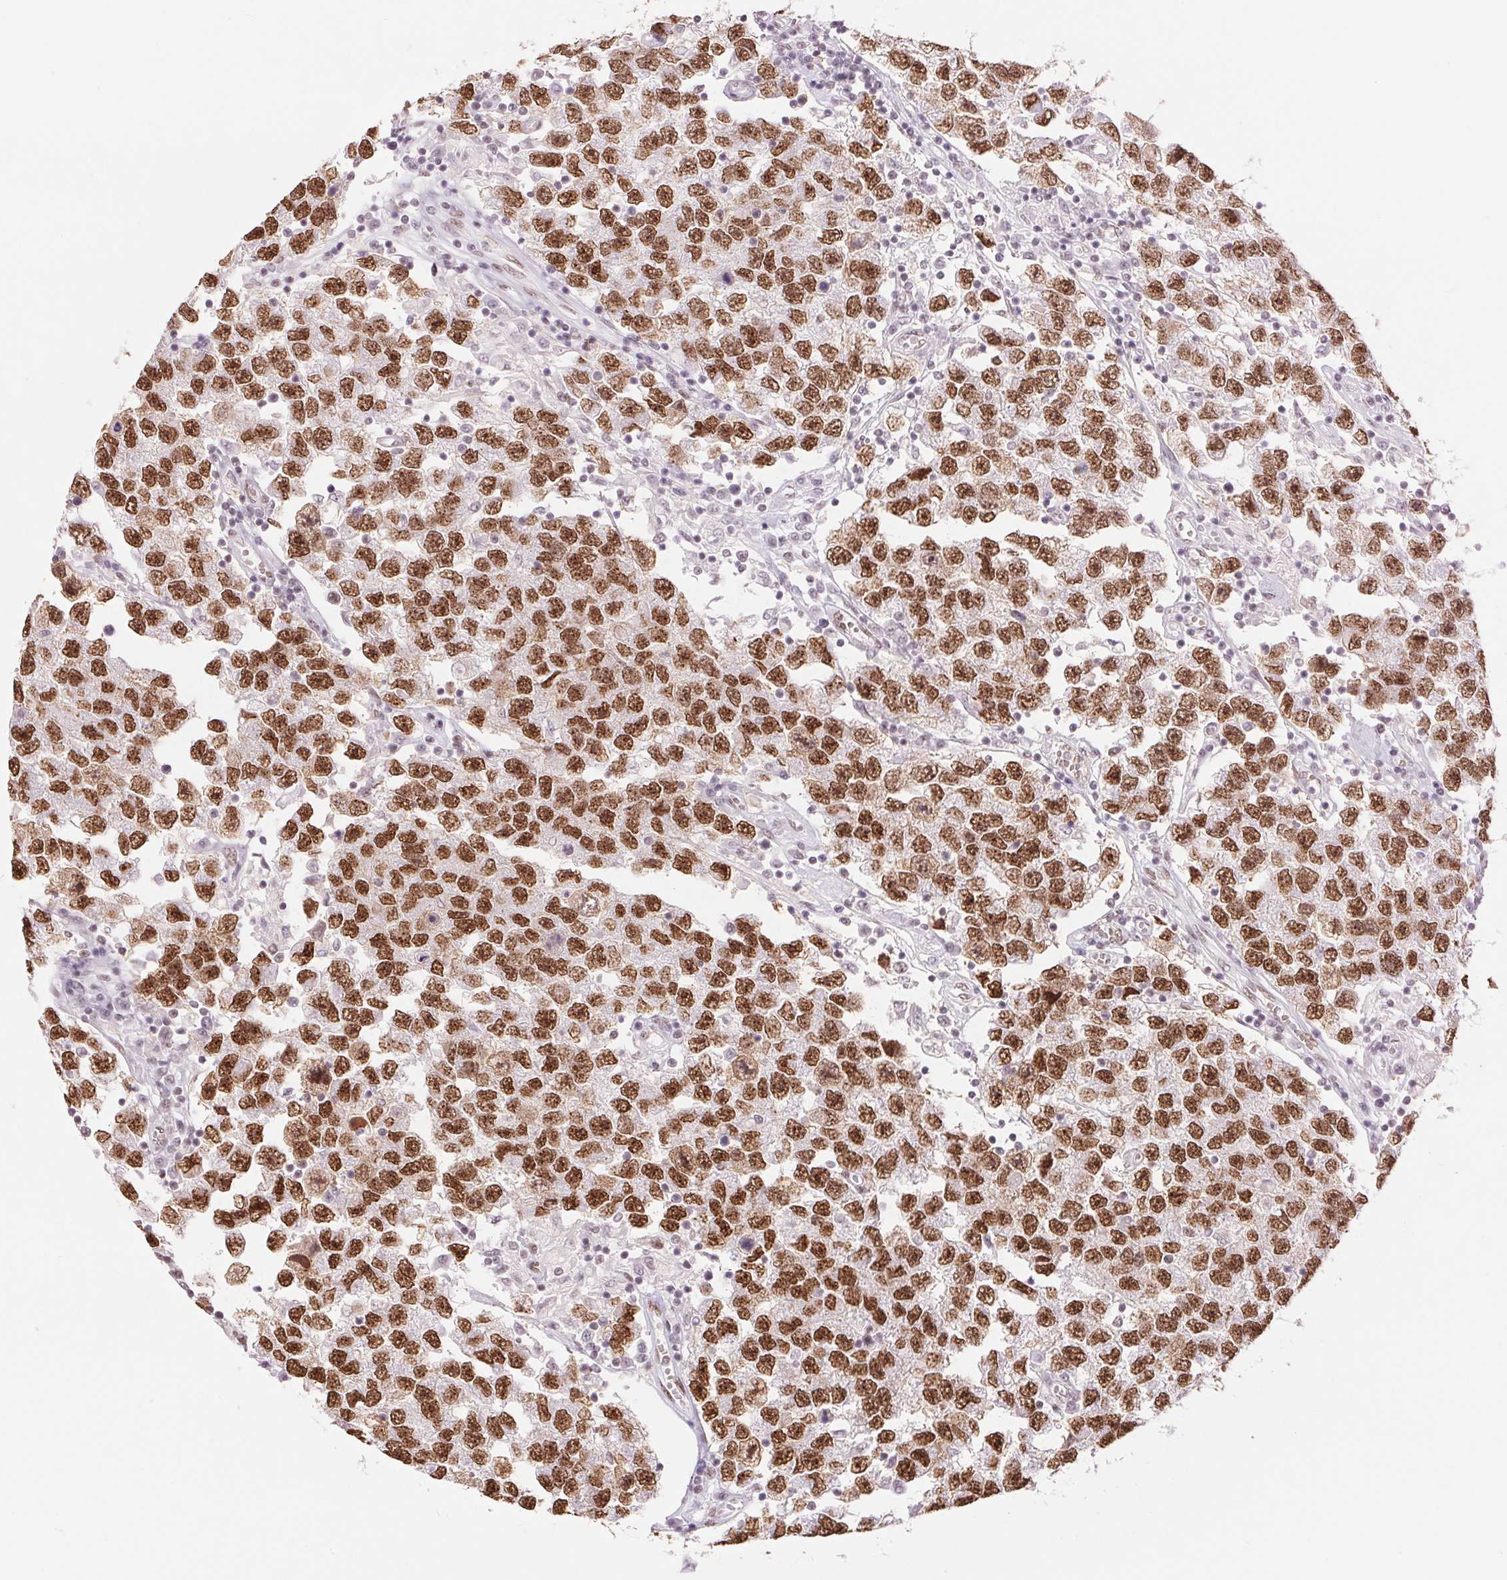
{"staining": {"intensity": "strong", "quantity": ">75%", "location": "nuclear"}, "tissue": "testis cancer", "cell_type": "Tumor cells", "image_type": "cancer", "snomed": [{"axis": "morphology", "description": "Seminoma, NOS"}, {"axis": "topography", "description": "Testis"}], "caption": "A brown stain shows strong nuclear expression of a protein in testis cancer tumor cells.", "gene": "ZFR2", "patient": {"sex": "male", "age": 26}}